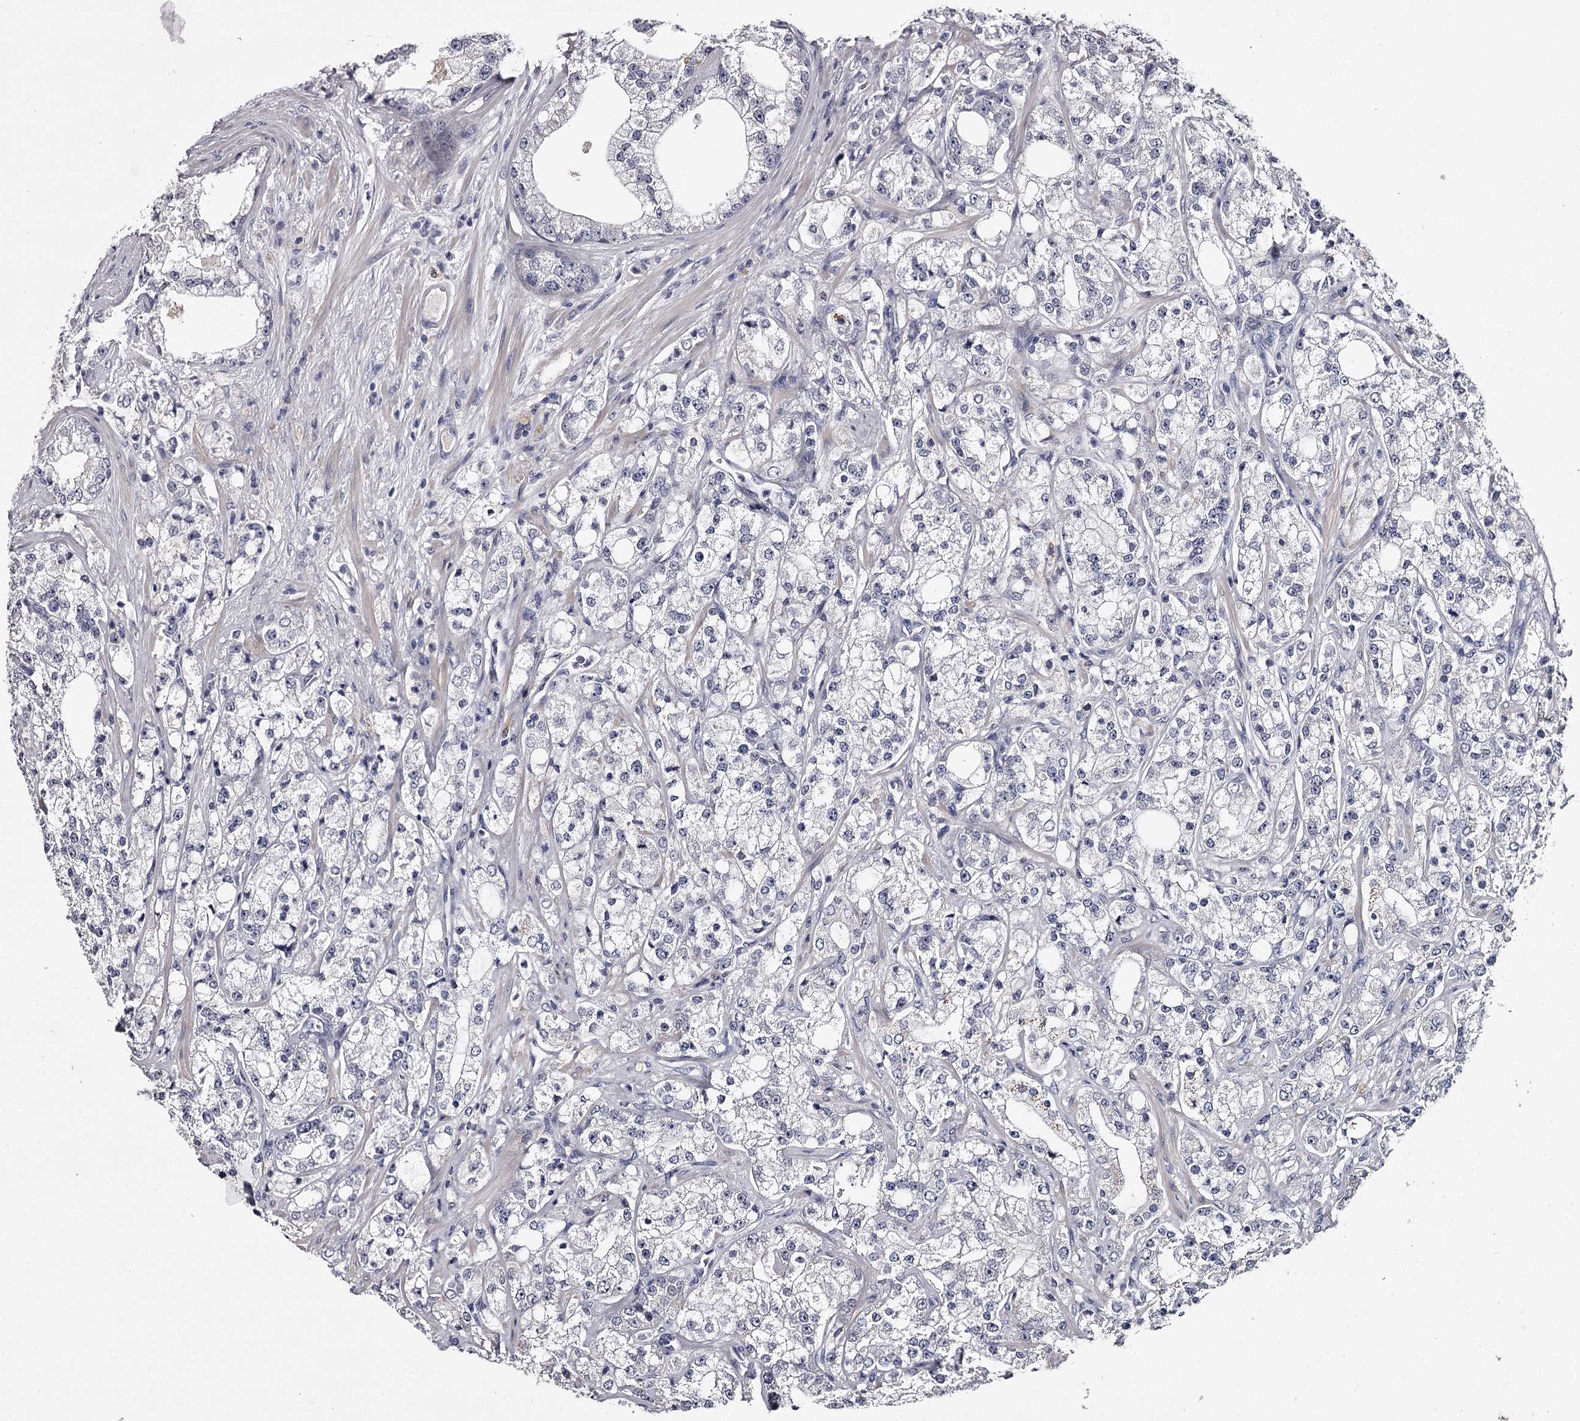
{"staining": {"intensity": "negative", "quantity": "none", "location": "none"}, "tissue": "prostate cancer", "cell_type": "Tumor cells", "image_type": "cancer", "snomed": [{"axis": "morphology", "description": "Adenocarcinoma, High grade"}, {"axis": "topography", "description": "Prostate"}], "caption": "DAB (3,3'-diaminobenzidine) immunohistochemical staining of human prostate cancer reveals no significant staining in tumor cells.", "gene": "FDXACB1", "patient": {"sex": "male", "age": 64}}